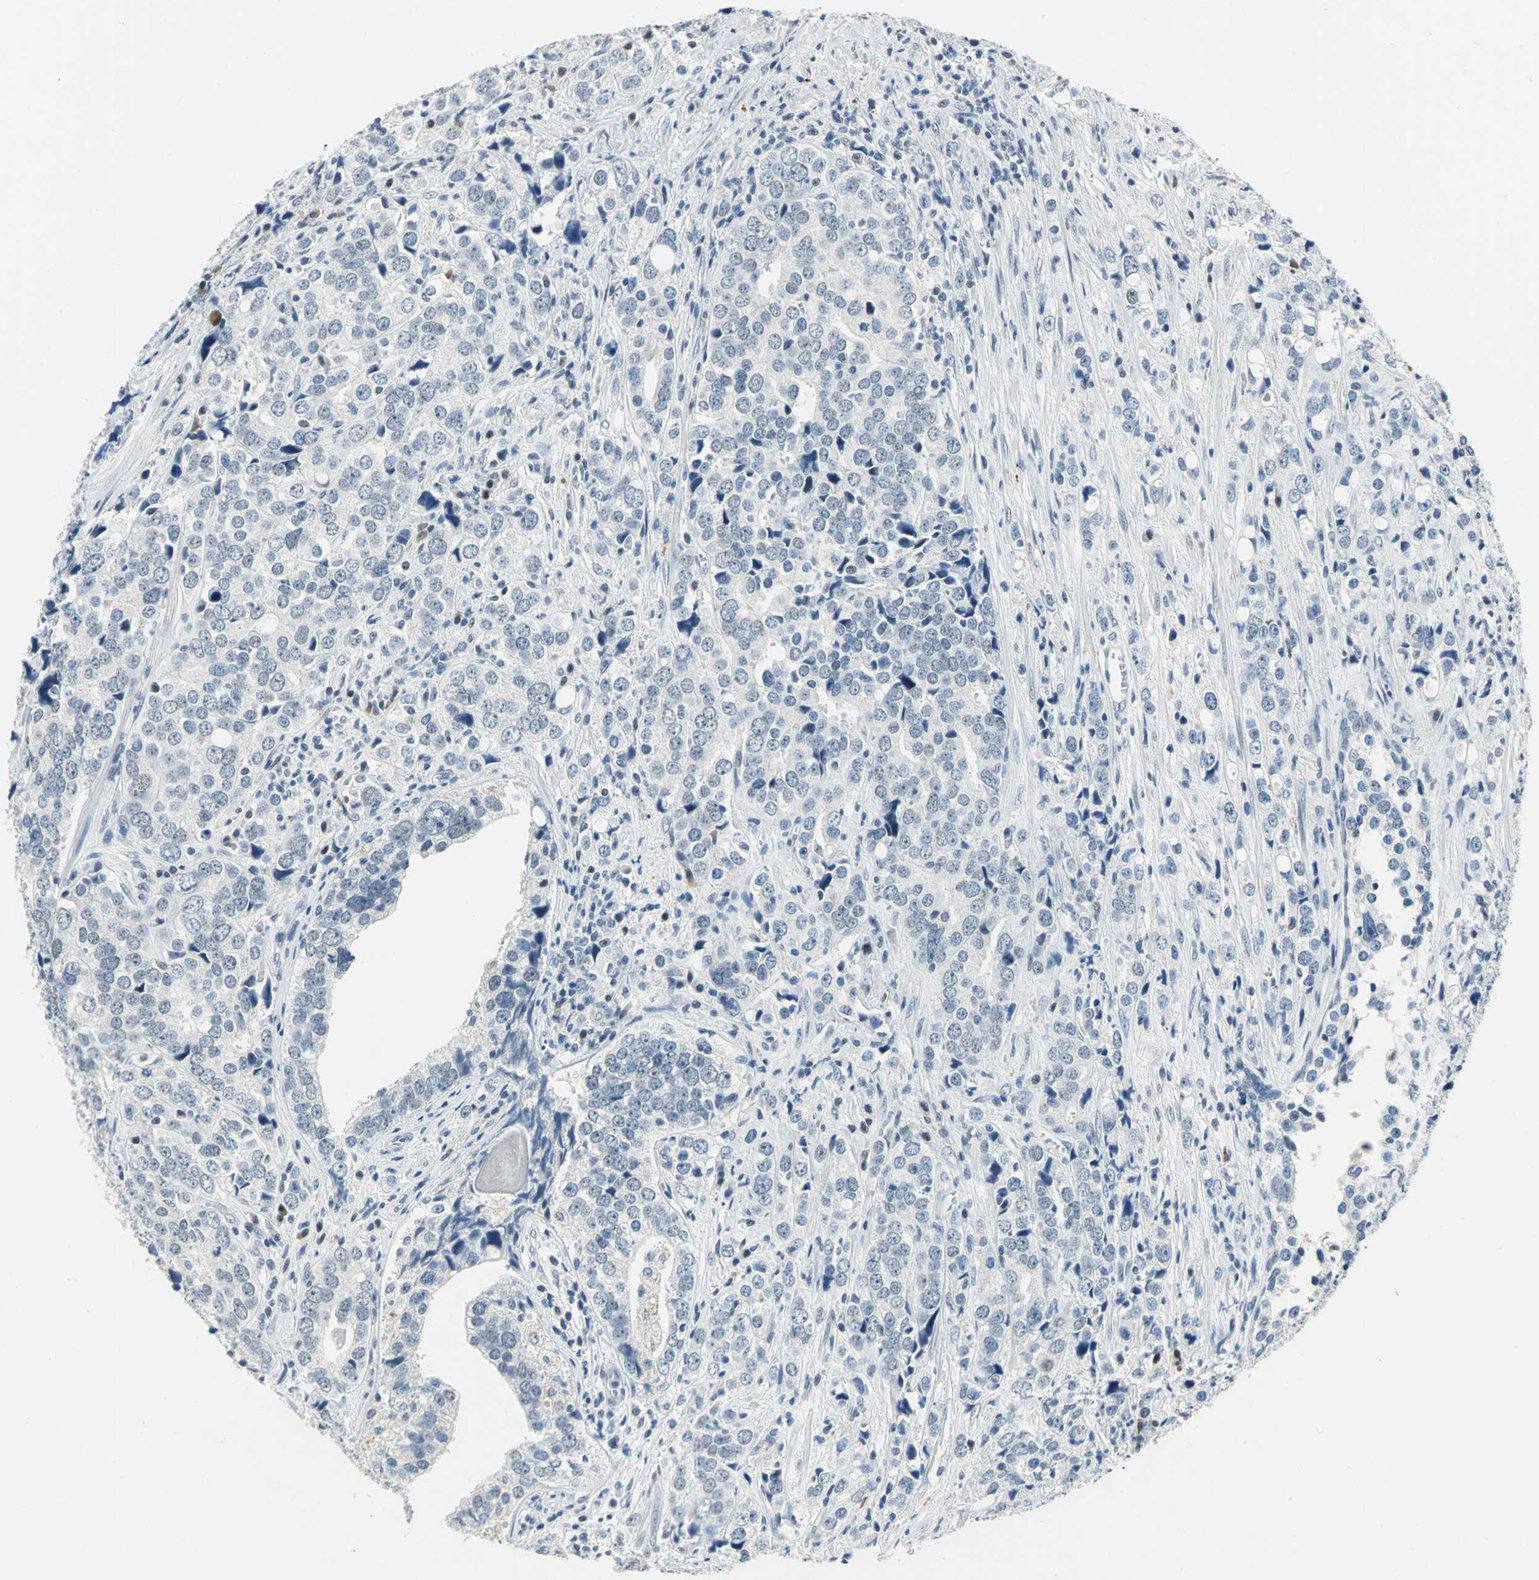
{"staining": {"intensity": "negative", "quantity": "none", "location": "none"}, "tissue": "prostate cancer", "cell_type": "Tumor cells", "image_type": "cancer", "snomed": [{"axis": "morphology", "description": "Adenocarcinoma, High grade"}, {"axis": "topography", "description": "Prostate"}], "caption": "A micrograph of adenocarcinoma (high-grade) (prostate) stained for a protein displays no brown staining in tumor cells.", "gene": "RAD17", "patient": {"sex": "male", "age": 71}}